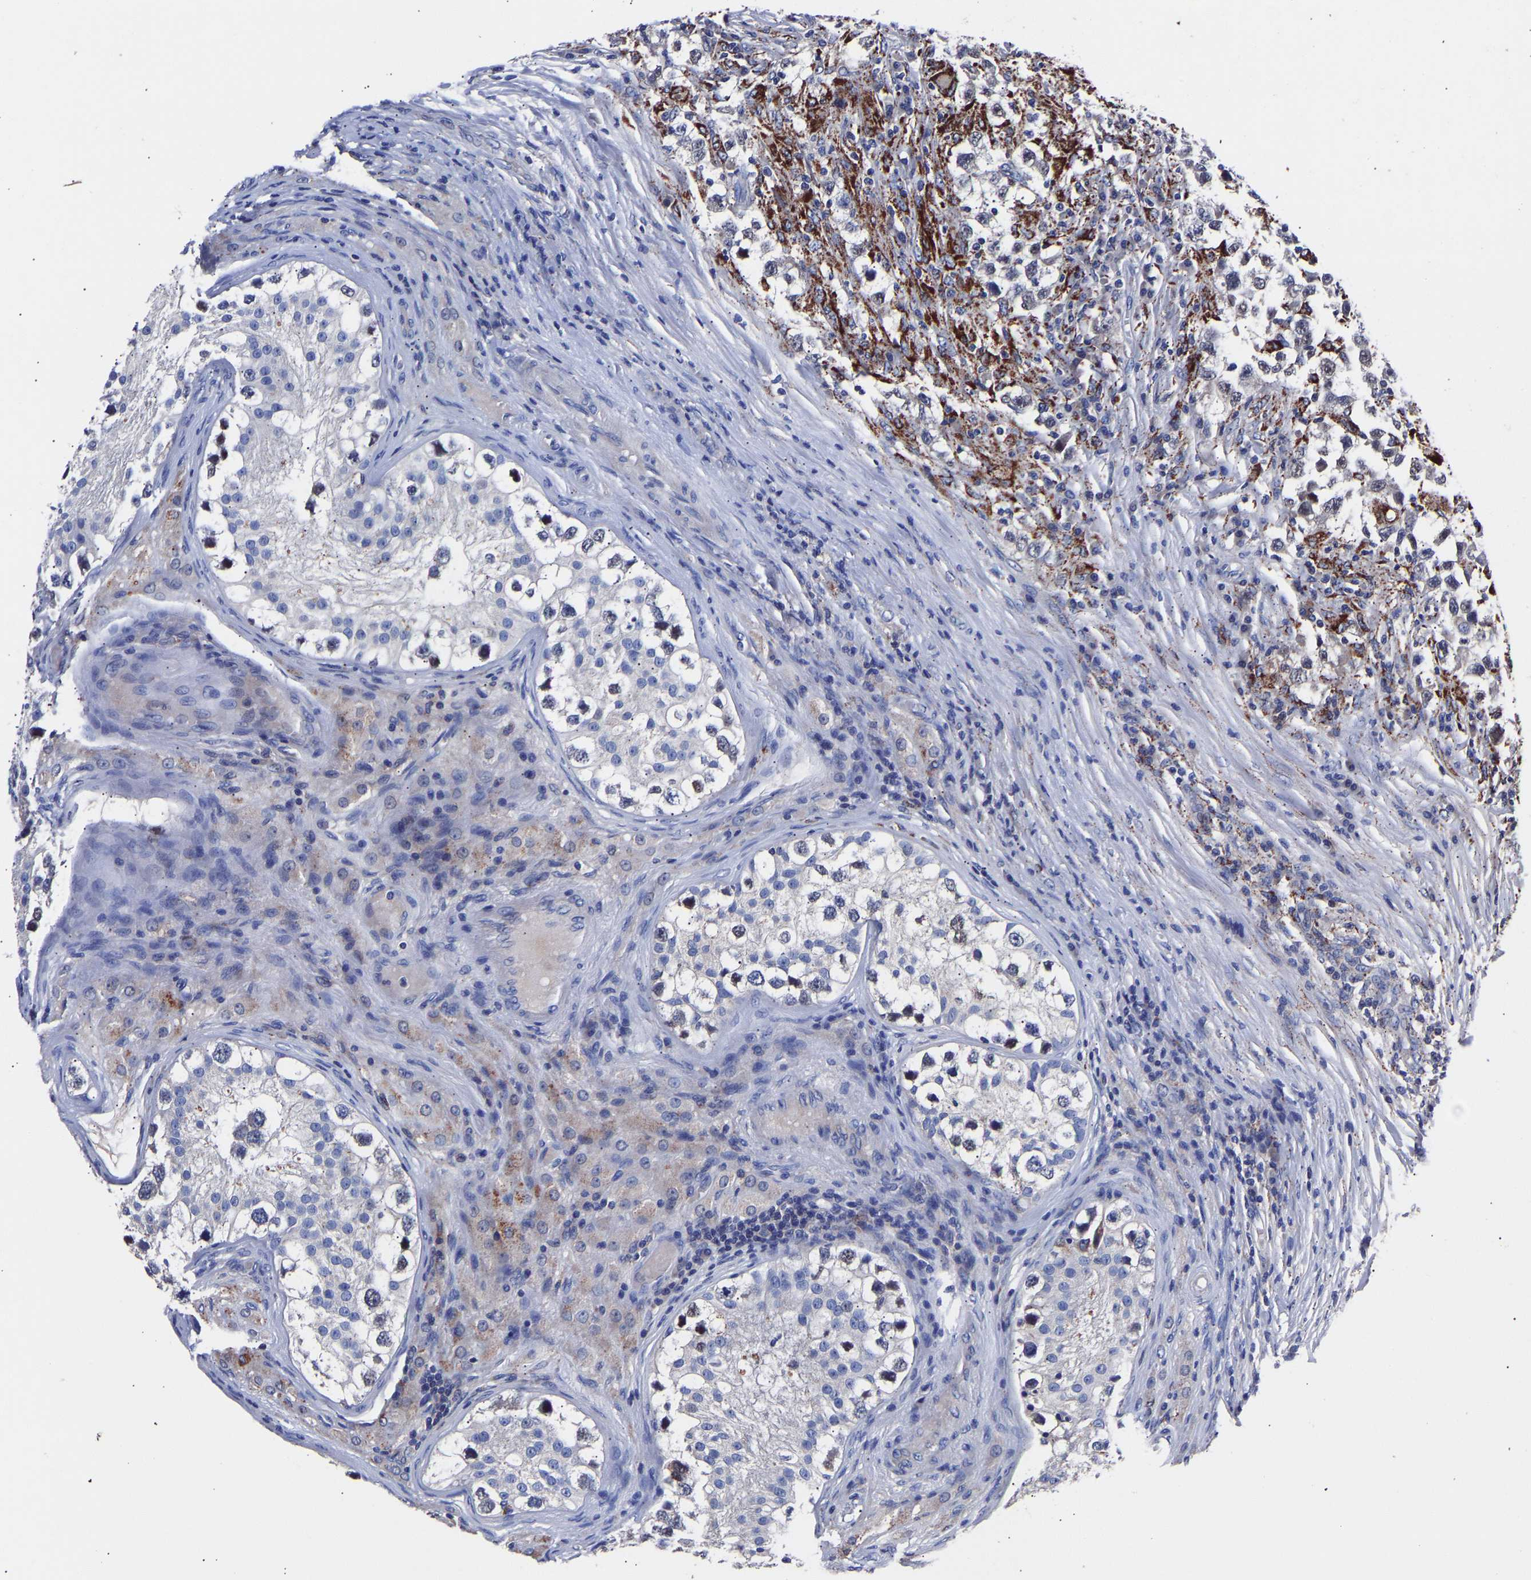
{"staining": {"intensity": "moderate", "quantity": "<25%", "location": "cytoplasmic/membranous"}, "tissue": "testis cancer", "cell_type": "Tumor cells", "image_type": "cancer", "snomed": [{"axis": "morphology", "description": "Carcinoma, Embryonal, NOS"}, {"axis": "topography", "description": "Testis"}], "caption": "Human embryonal carcinoma (testis) stained with a brown dye demonstrates moderate cytoplasmic/membranous positive expression in about <25% of tumor cells.", "gene": "SEM1", "patient": {"sex": "male", "age": 21}}